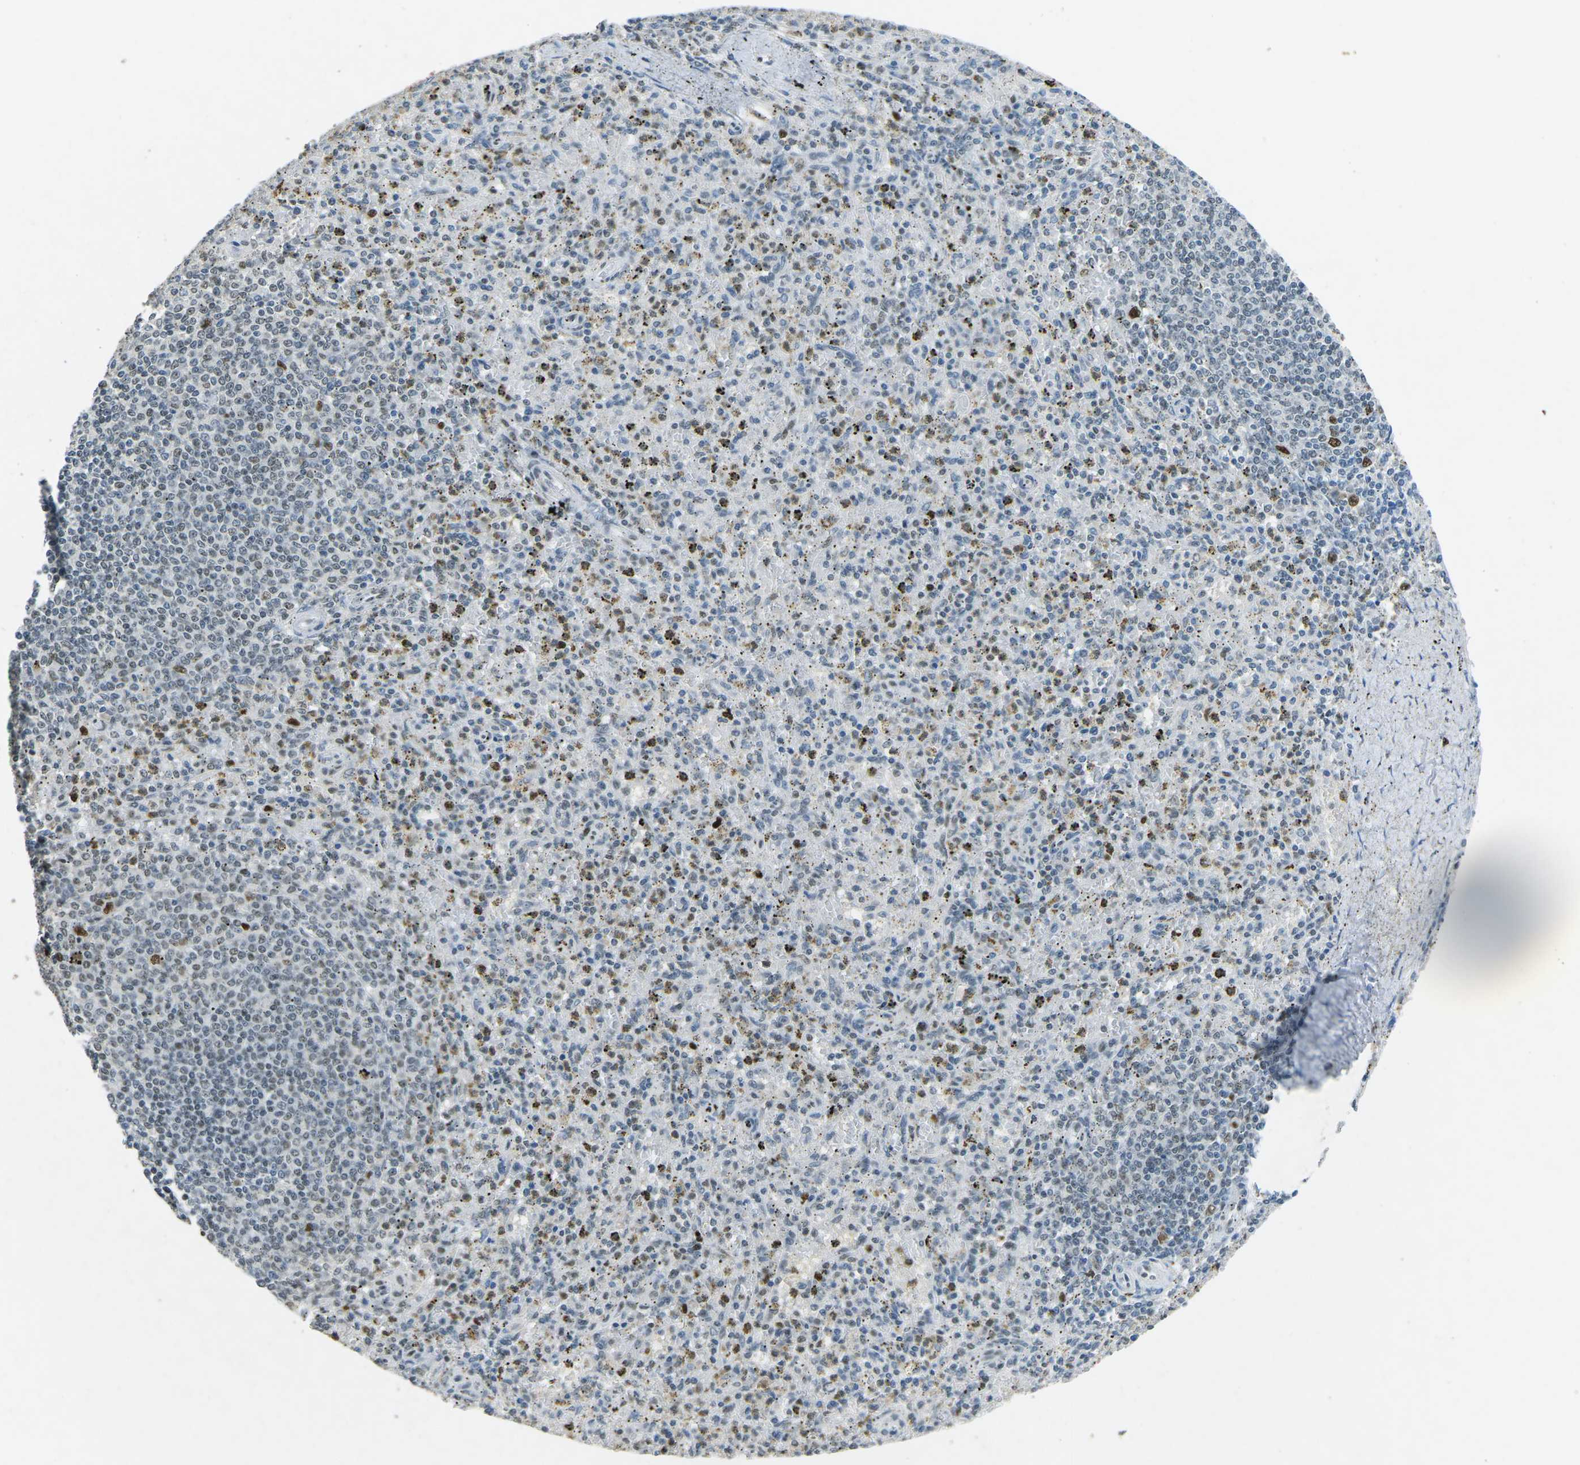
{"staining": {"intensity": "moderate", "quantity": "25%-75%", "location": "nuclear"}, "tissue": "spleen", "cell_type": "Cells in red pulp", "image_type": "normal", "snomed": [{"axis": "morphology", "description": "Normal tissue, NOS"}, {"axis": "topography", "description": "Spleen"}], "caption": "Cells in red pulp reveal medium levels of moderate nuclear positivity in about 25%-75% of cells in unremarkable spleen.", "gene": "RB1", "patient": {"sex": "male", "age": 72}}